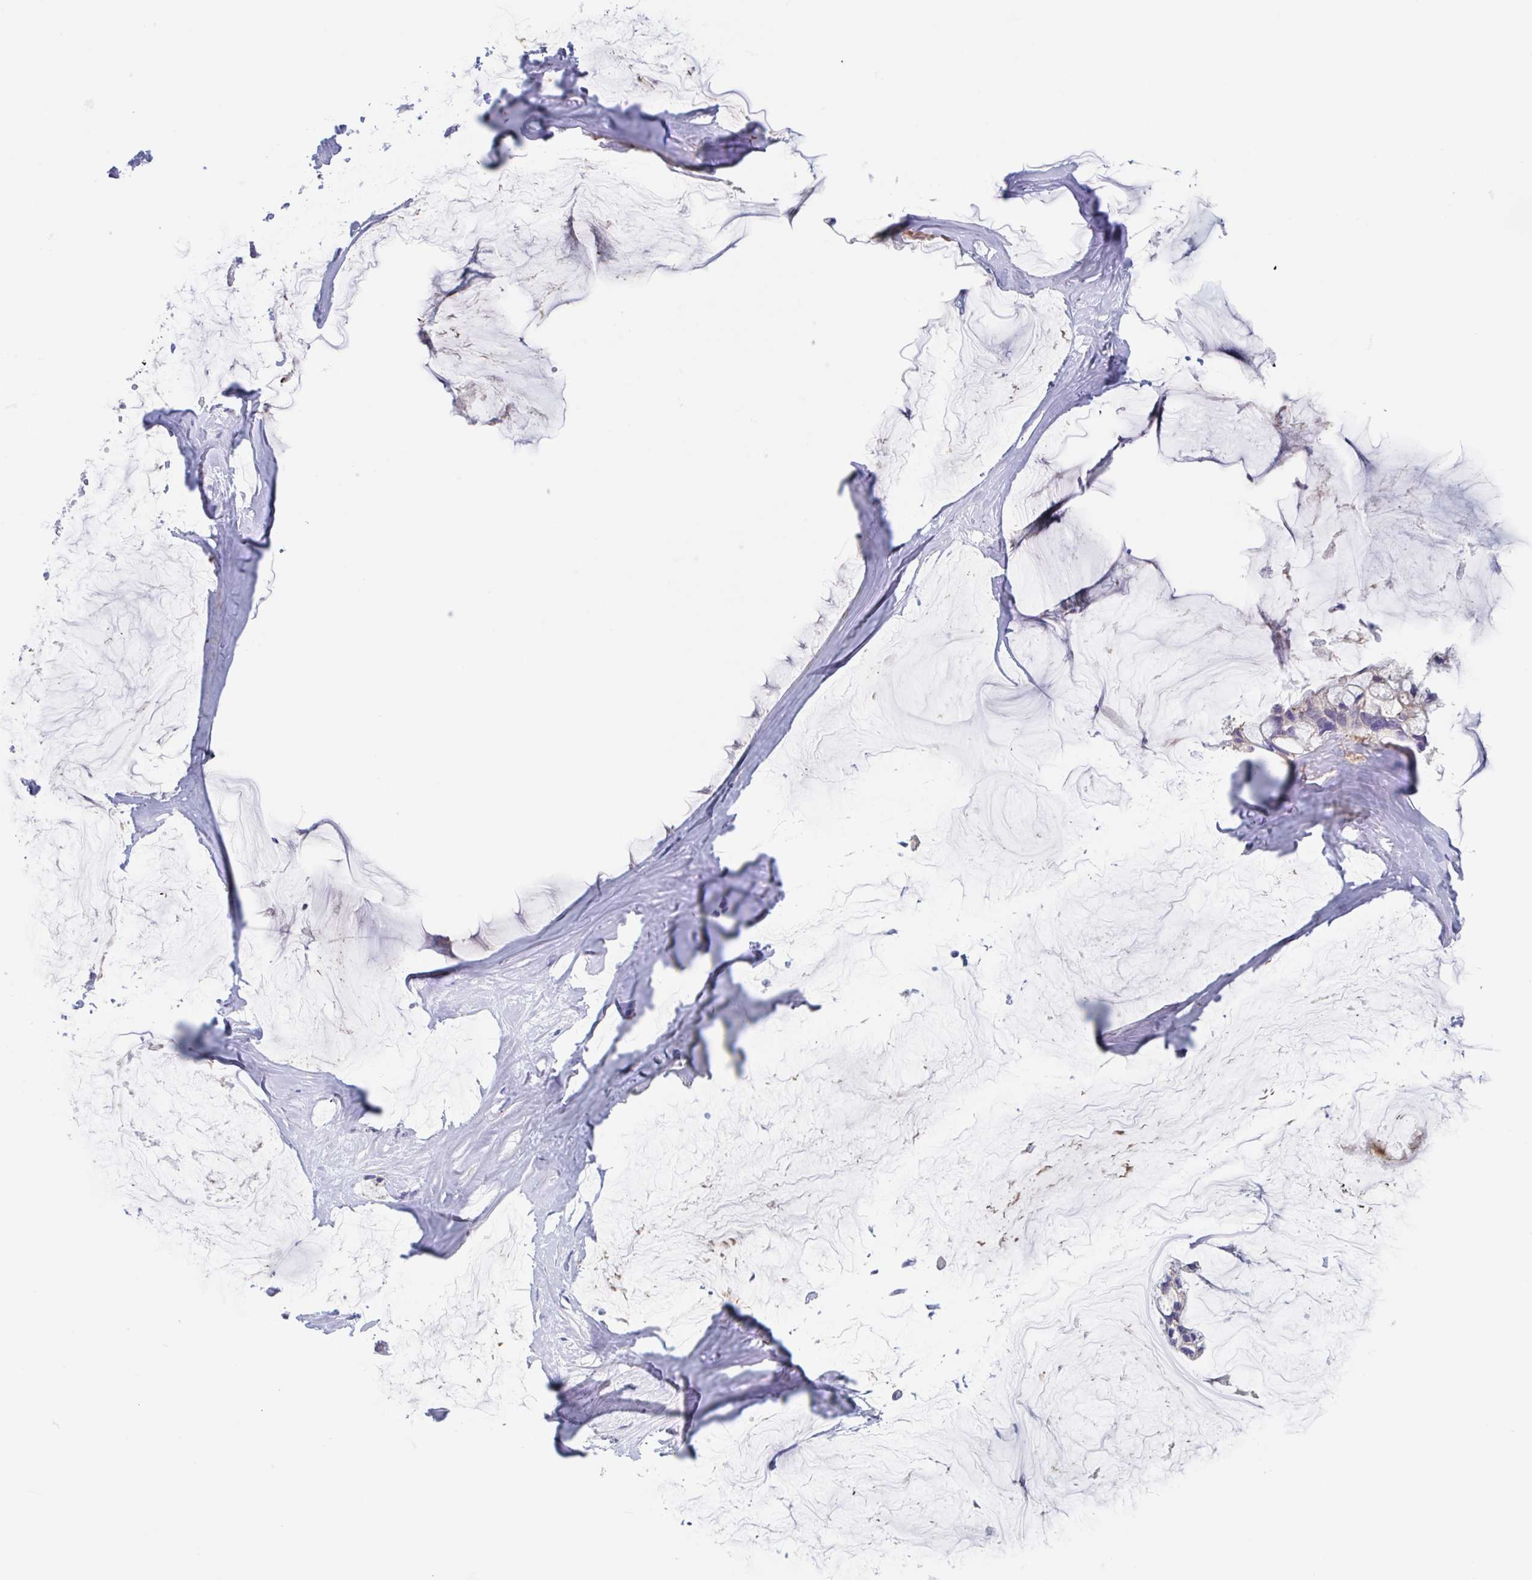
{"staining": {"intensity": "negative", "quantity": "none", "location": "none"}, "tissue": "ovarian cancer", "cell_type": "Tumor cells", "image_type": "cancer", "snomed": [{"axis": "morphology", "description": "Cystadenocarcinoma, mucinous, NOS"}, {"axis": "topography", "description": "Ovary"}], "caption": "An image of ovarian mucinous cystadenocarcinoma stained for a protein reveals no brown staining in tumor cells. (DAB (3,3'-diaminobenzidine) immunohistochemistry, high magnification).", "gene": "CHMP5", "patient": {"sex": "female", "age": 39}}